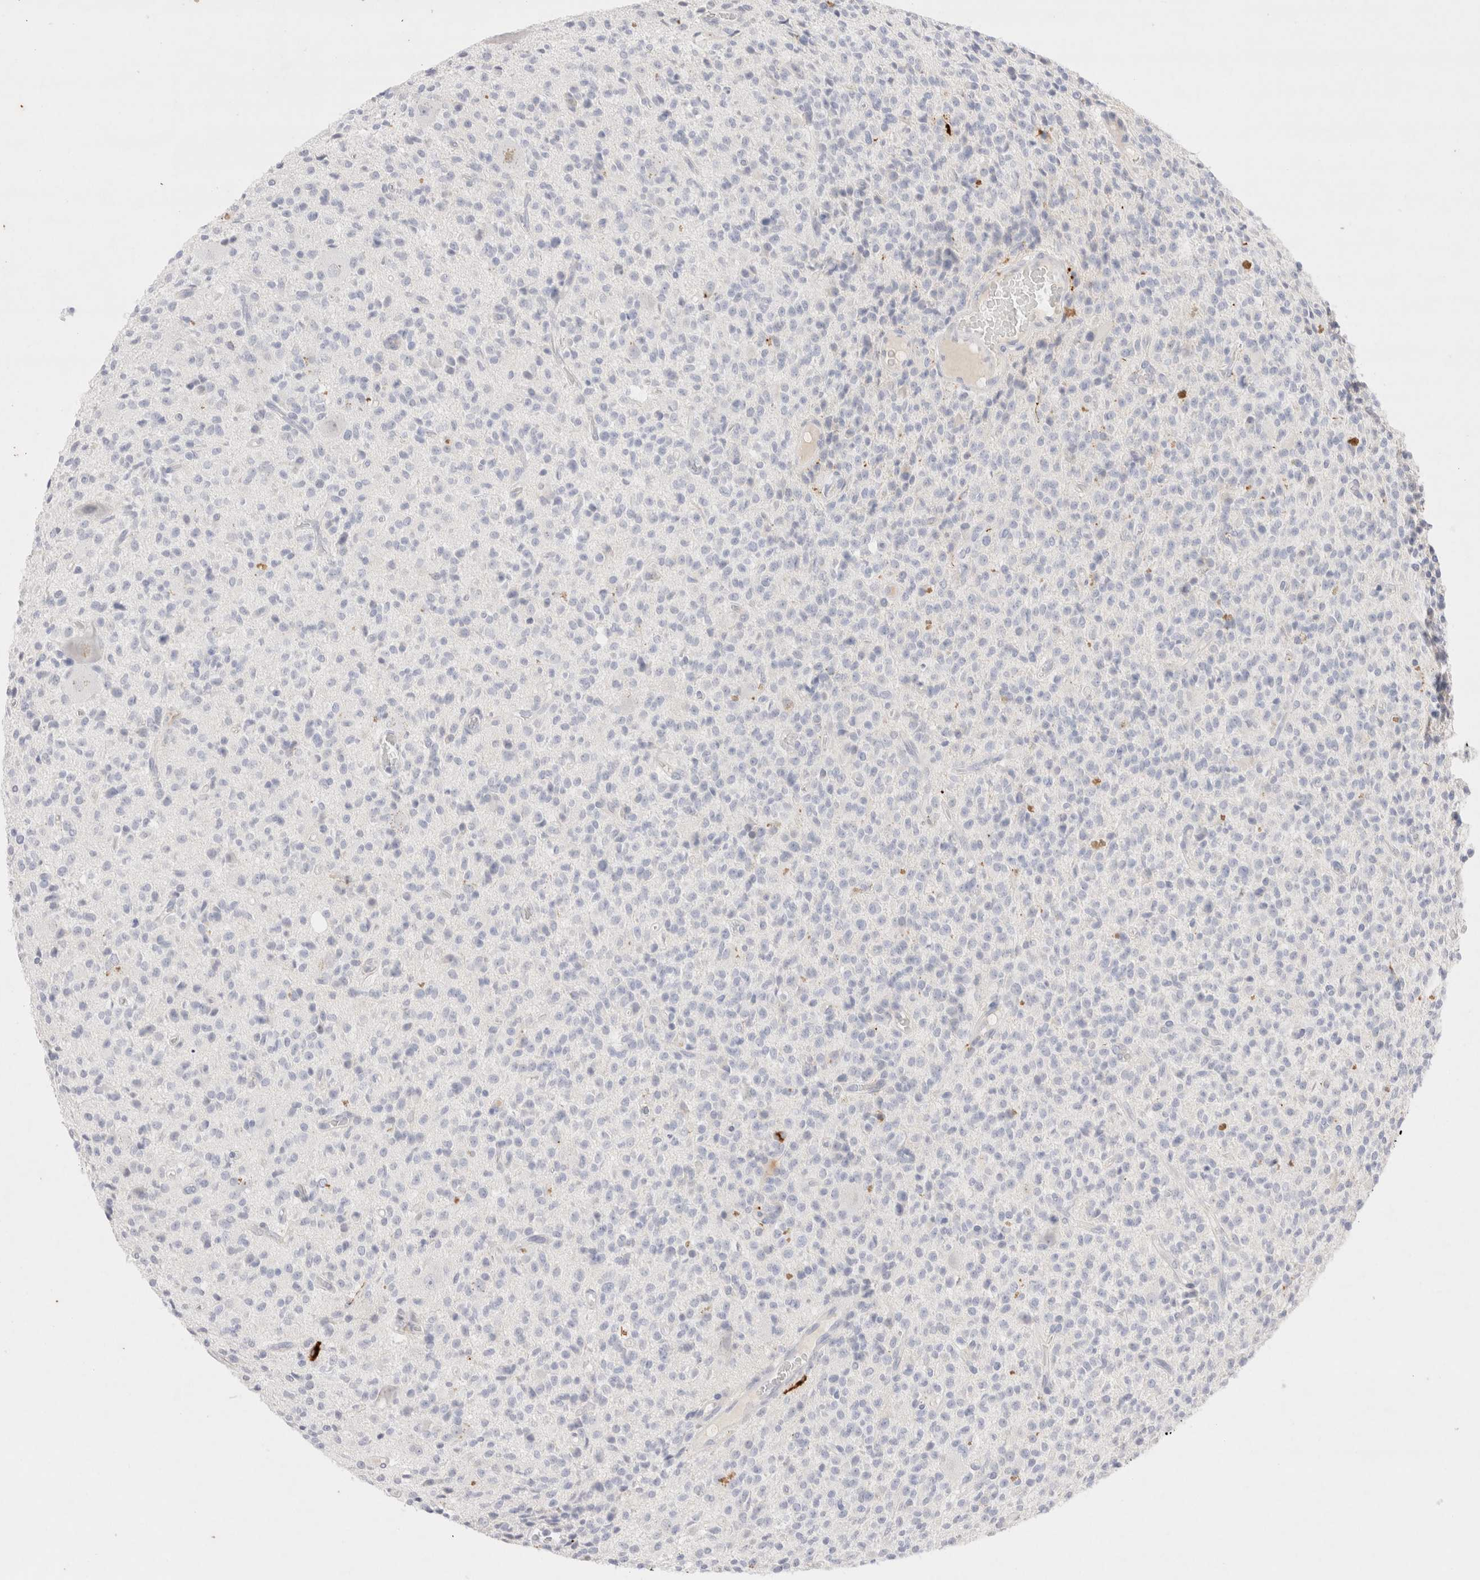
{"staining": {"intensity": "negative", "quantity": "none", "location": "none"}, "tissue": "glioma", "cell_type": "Tumor cells", "image_type": "cancer", "snomed": [{"axis": "morphology", "description": "Glioma, malignant, High grade"}, {"axis": "topography", "description": "Brain"}], "caption": "DAB (3,3'-diaminobenzidine) immunohistochemical staining of human high-grade glioma (malignant) demonstrates no significant expression in tumor cells.", "gene": "EPCAM", "patient": {"sex": "male", "age": 34}}